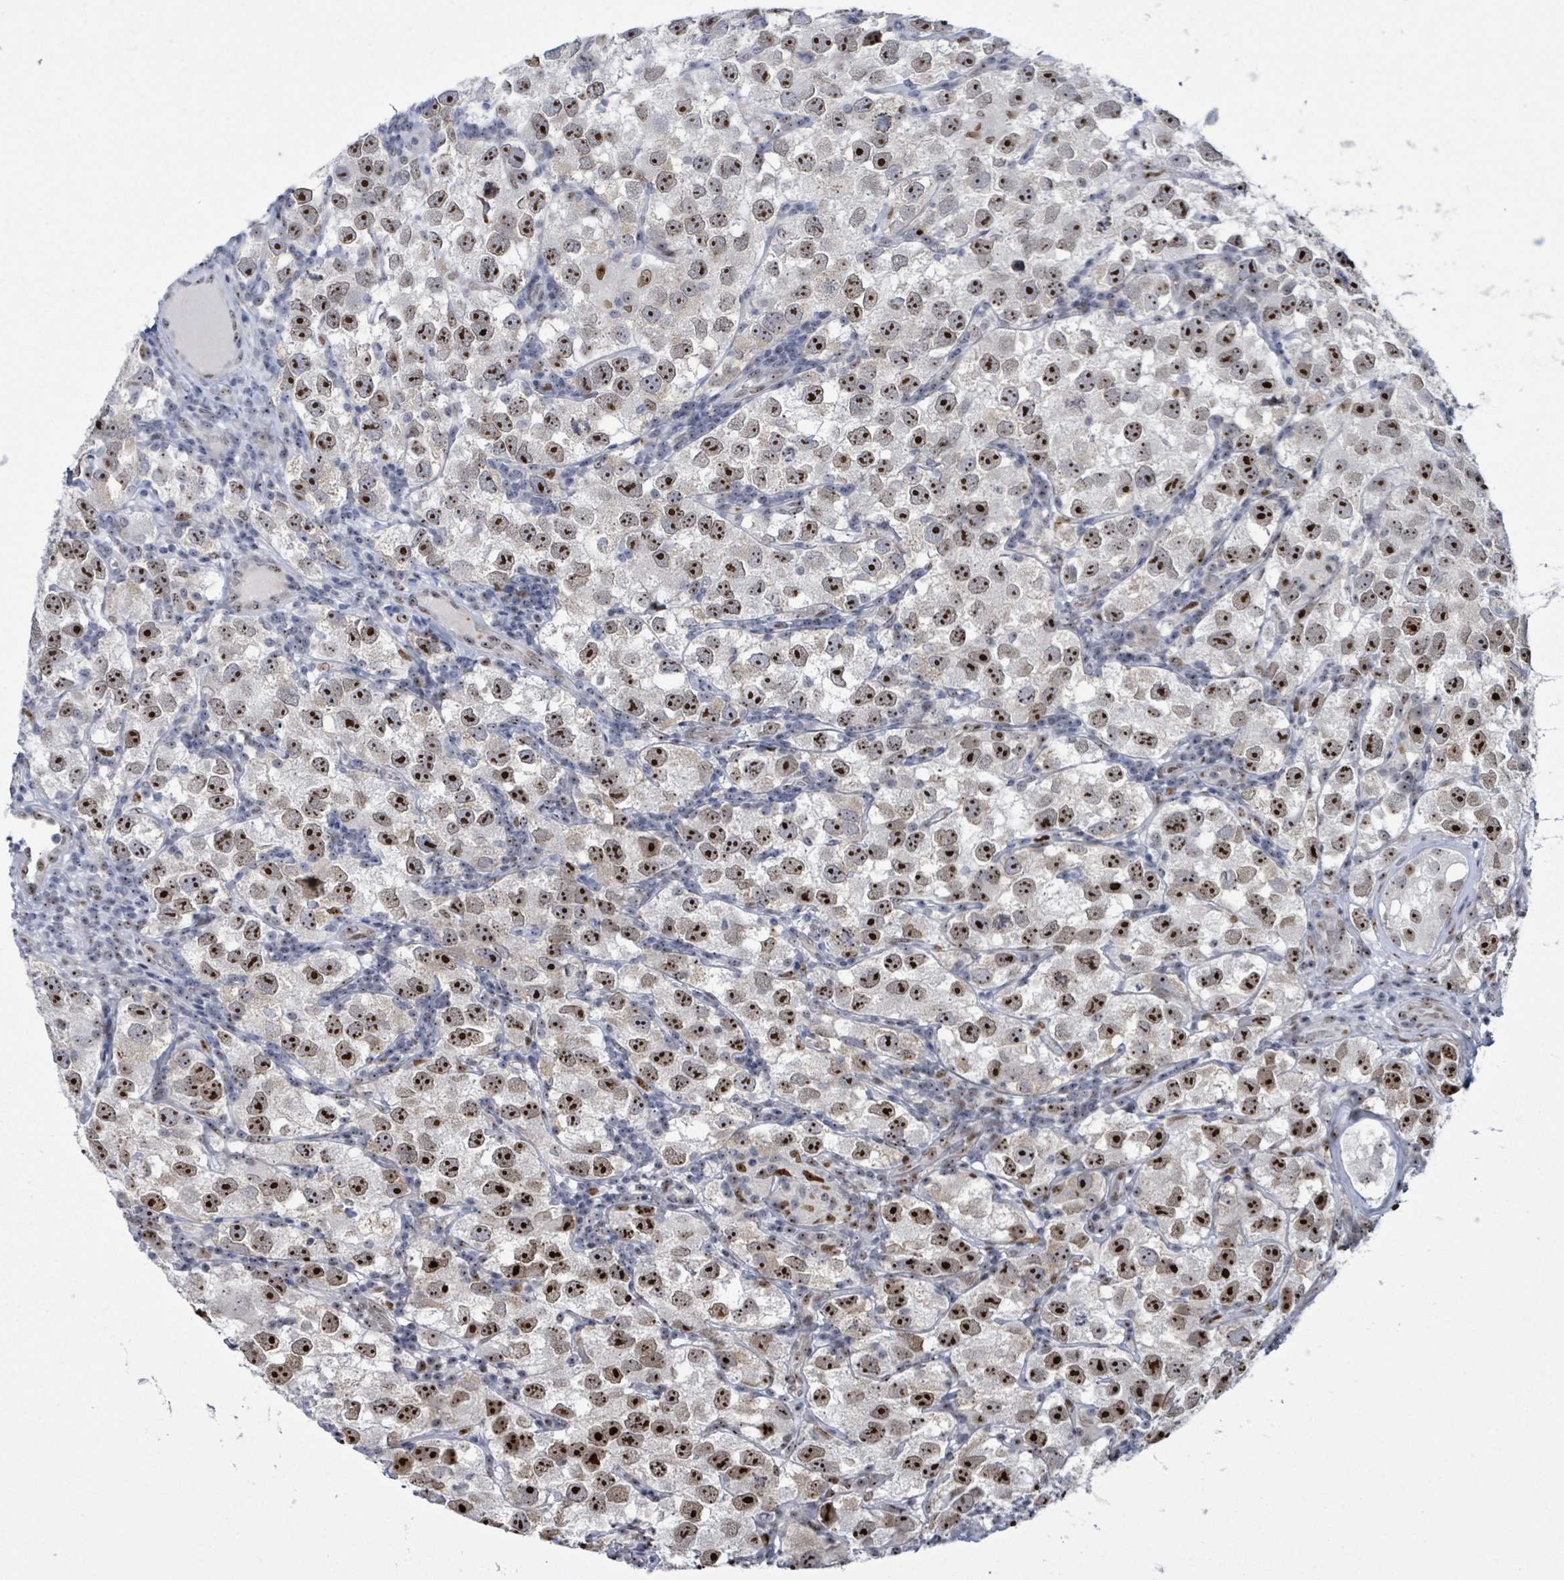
{"staining": {"intensity": "strong", "quantity": ">75%", "location": "nuclear"}, "tissue": "testis cancer", "cell_type": "Tumor cells", "image_type": "cancer", "snomed": [{"axis": "morphology", "description": "Seminoma, NOS"}, {"axis": "topography", "description": "Testis"}], "caption": "A high-resolution photomicrograph shows immunohistochemistry (IHC) staining of seminoma (testis), which reveals strong nuclear expression in about >75% of tumor cells.", "gene": "RRN3", "patient": {"sex": "male", "age": 26}}